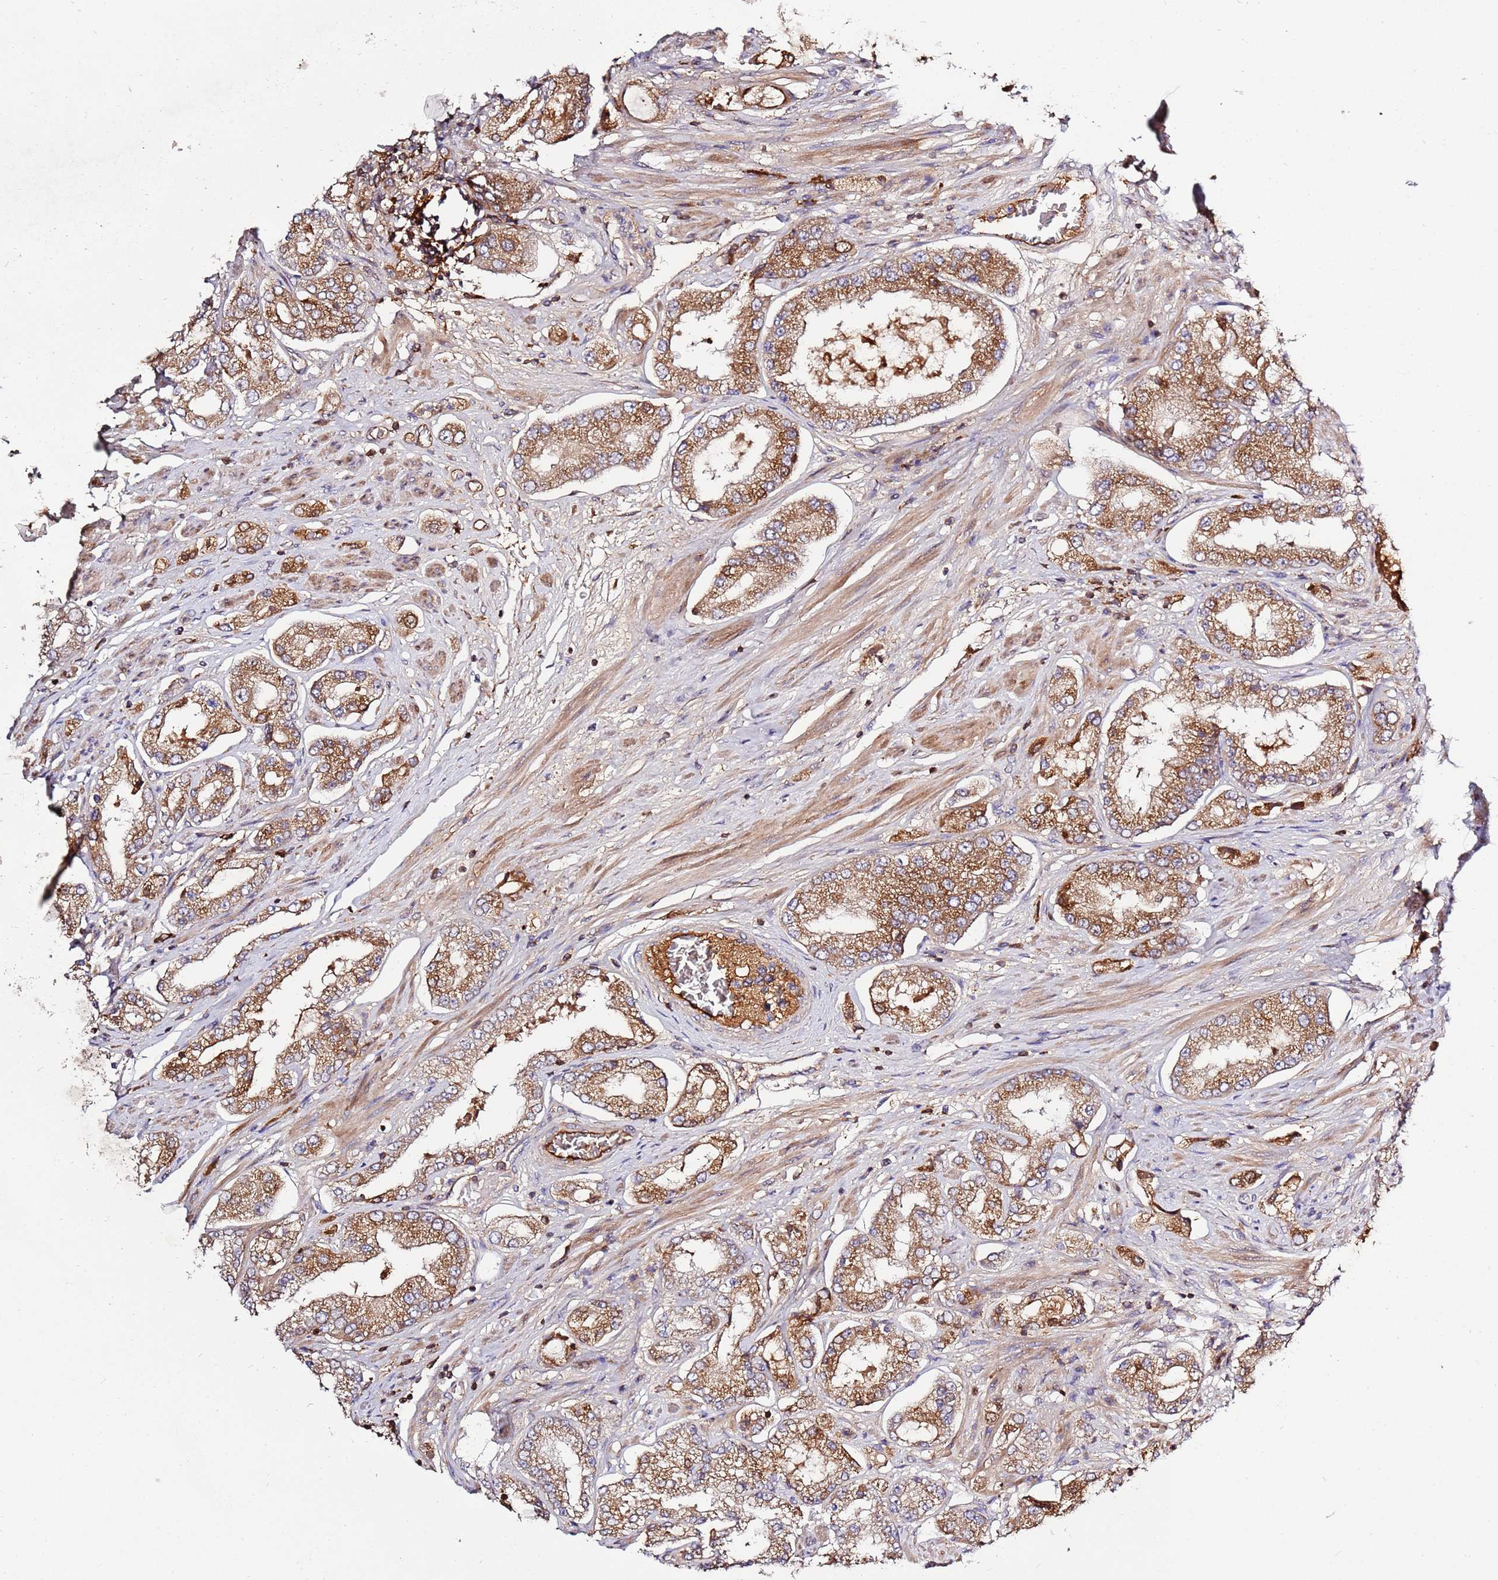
{"staining": {"intensity": "moderate", "quantity": ">75%", "location": "cytoplasmic/membranous"}, "tissue": "prostate cancer", "cell_type": "Tumor cells", "image_type": "cancer", "snomed": [{"axis": "morphology", "description": "Adenocarcinoma, High grade"}, {"axis": "topography", "description": "Prostate"}], "caption": "Prostate cancer was stained to show a protein in brown. There is medium levels of moderate cytoplasmic/membranous staining in about >75% of tumor cells. The protein of interest is shown in brown color, while the nuclei are stained blue.", "gene": "ZNF624", "patient": {"sex": "male", "age": 69}}